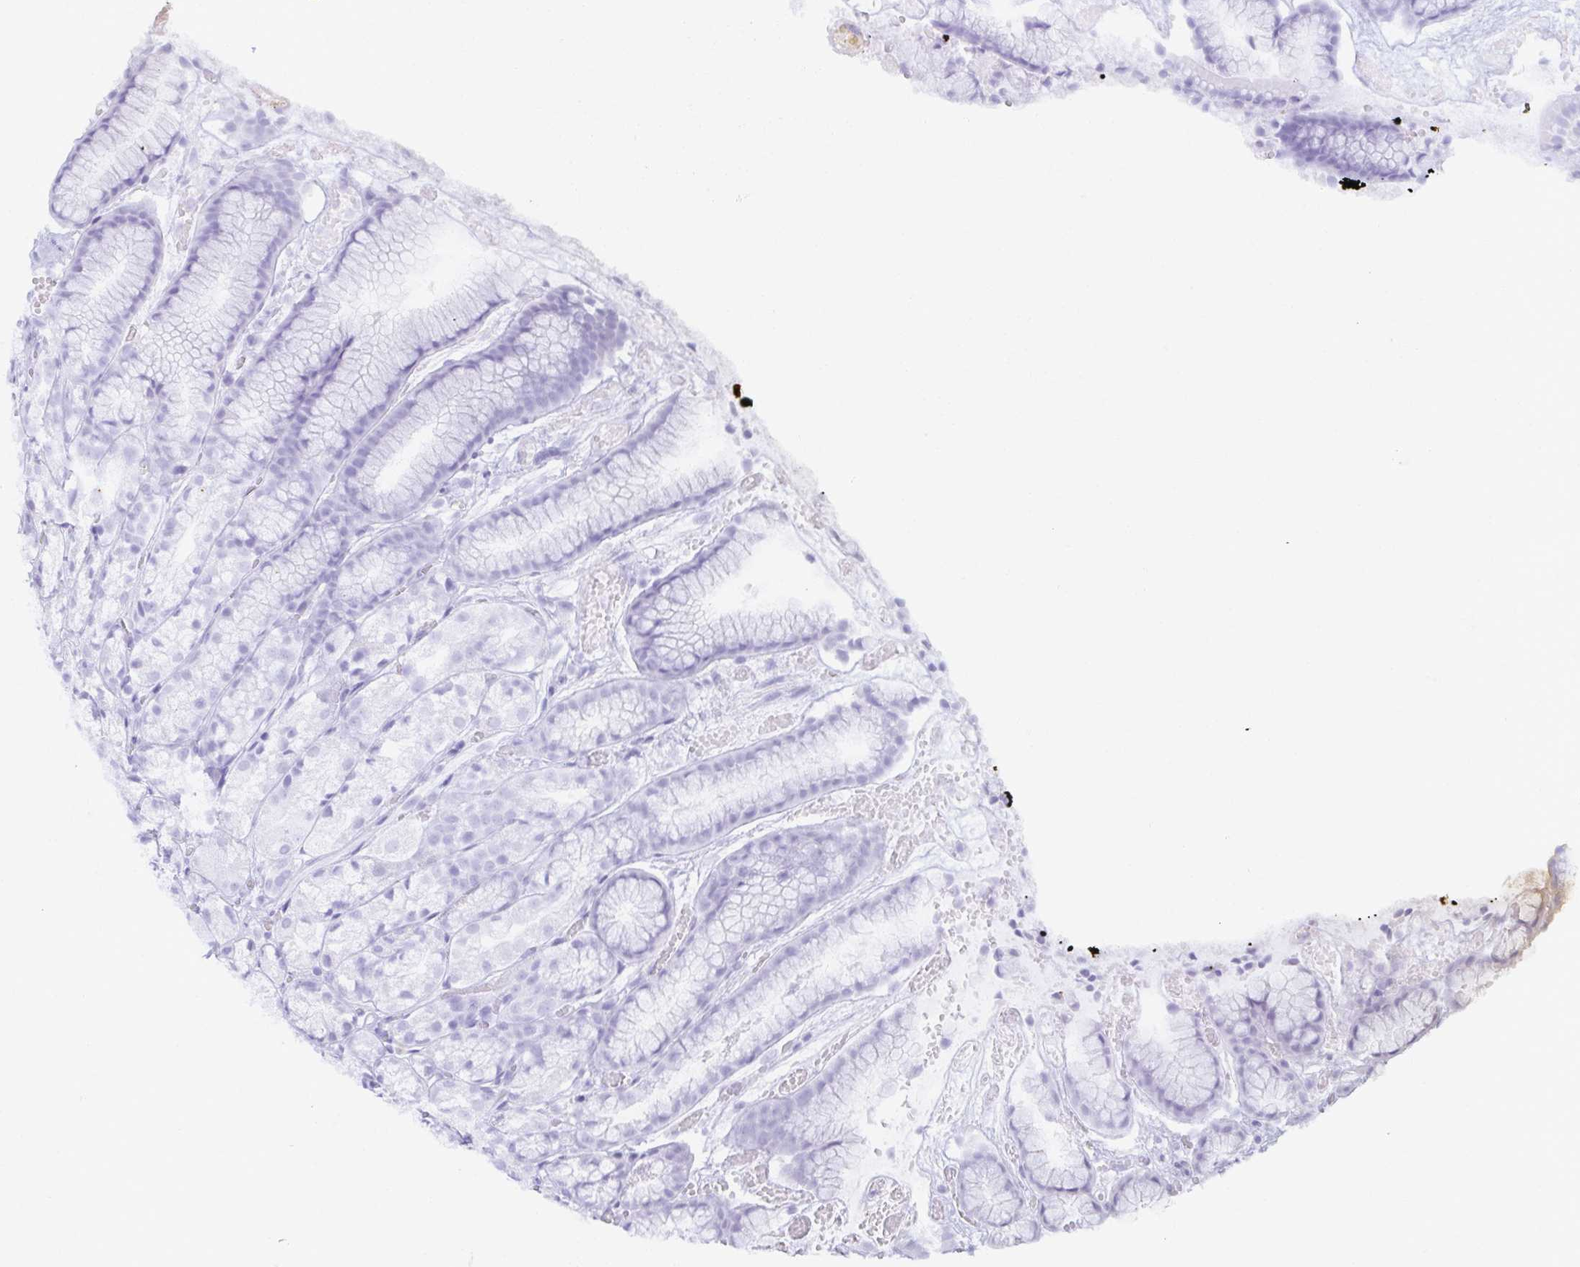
{"staining": {"intensity": "moderate", "quantity": "<25%", "location": "cytoplasmic/membranous,nuclear"}, "tissue": "stomach", "cell_type": "Glandular cells", "image_type": "normal", "snomed": [{"axis": "morphology", "description": "Normal tissue, NOS"}, {"axis": "topography", "description": "Smooth muscle"}, {"axis": "topography", "description": "Stomach"}], "caption": "The histopathology image exhibits immunohistochemical staining of unremarkable stomach. There is moderate cytoplasmic/membranous,nuclear staining is seen in about <25% of glandular cells. Using DAB (brown) and hematoxylin (blue) stains, captured at high magnification using brightfield microscopy.", "gene": "DDN", "patient": {"sex": "male", "age": 70}}